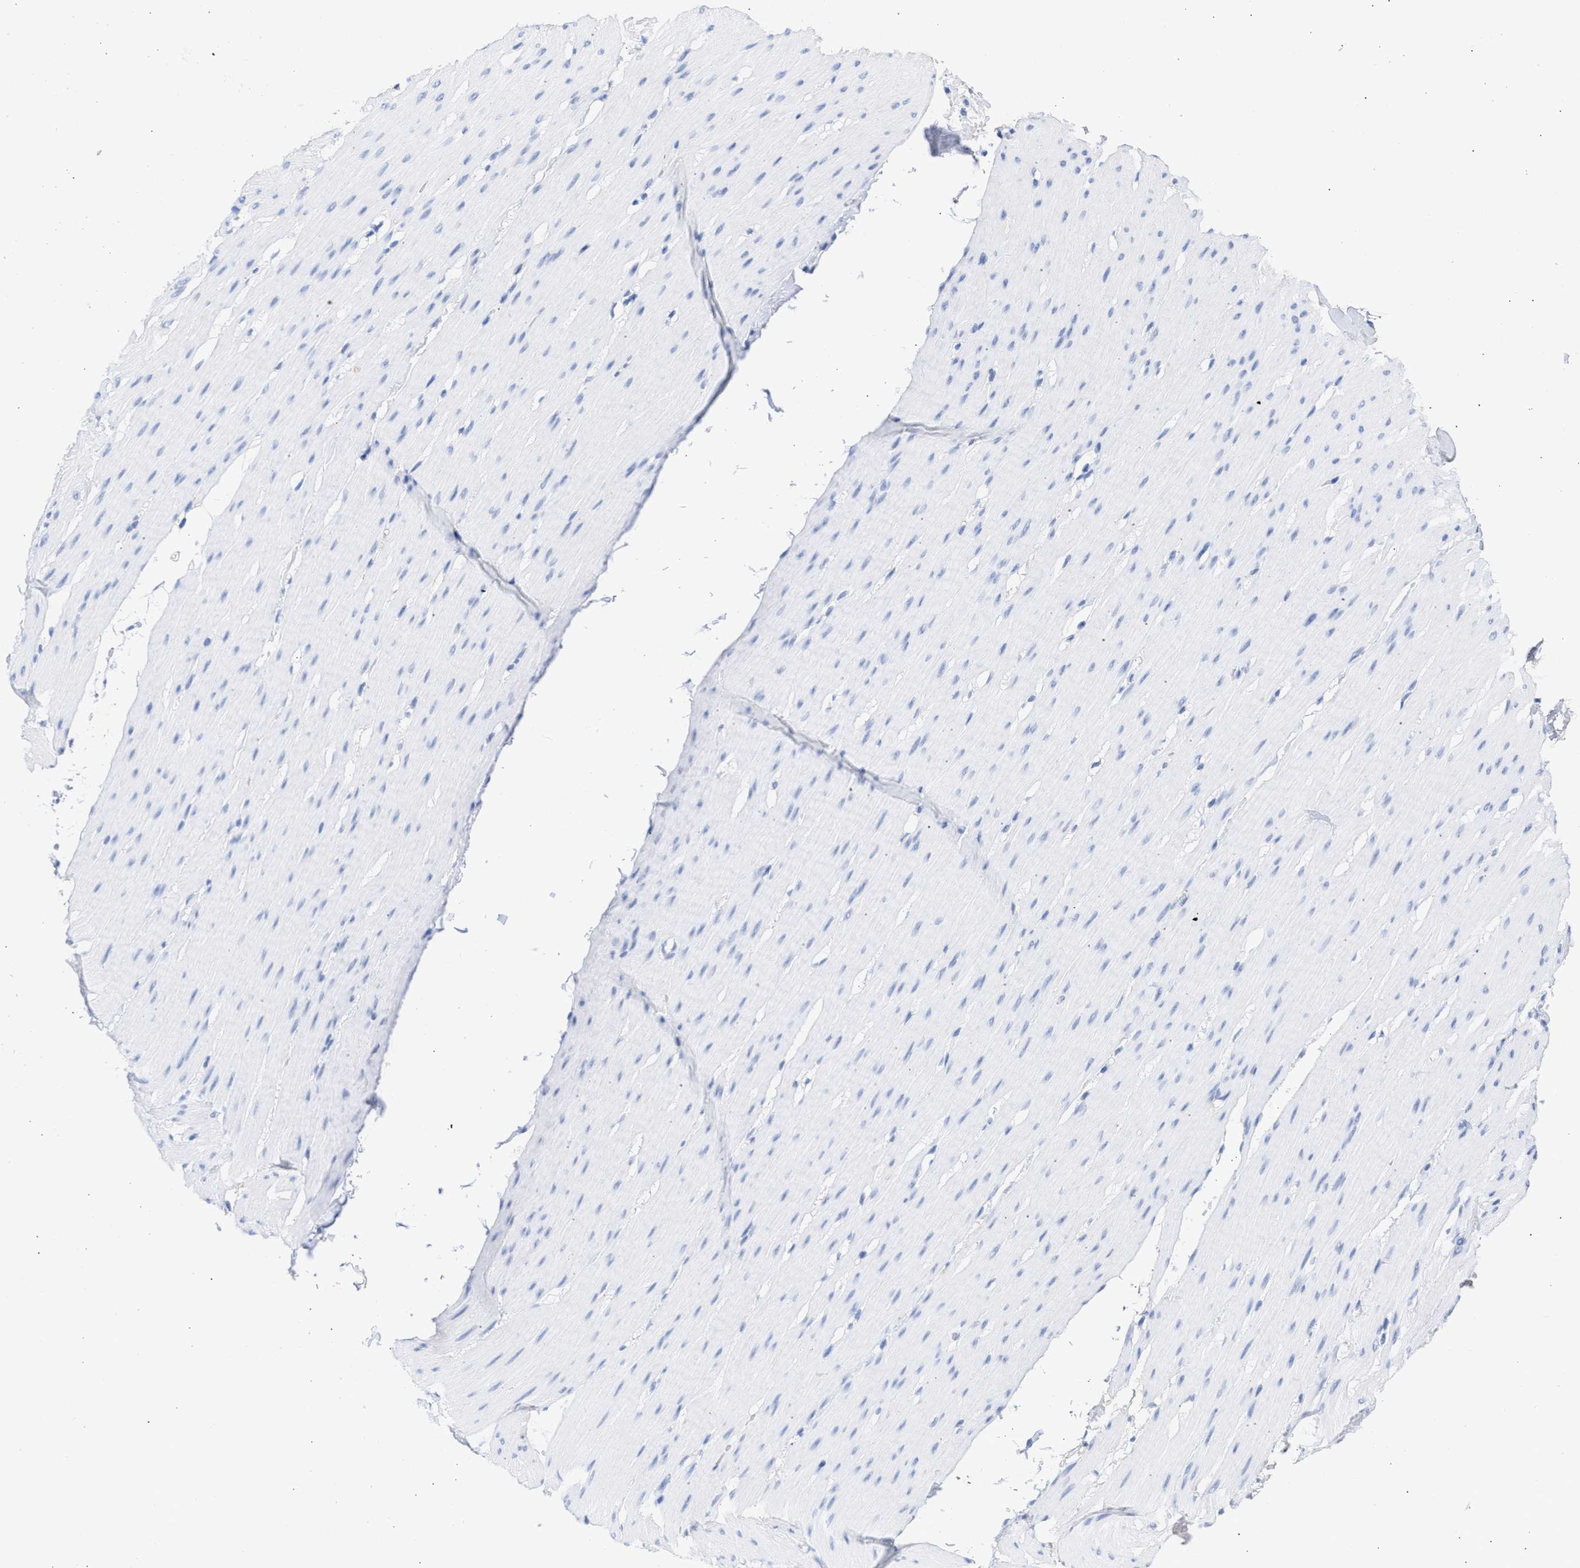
{"staining": {"intensity": "negative", "quantity": "none", "location": "none"}, "tissue": "smooth muscle", "cell_type": "Smooth muscle cells", "image_type": "normal", "snomed": [{"axis": "morphology", "description": "Normal tissue, NOS"}, {"axis": "topography", "description": "Smooth muscle"}, {"axis": "topography", "description": "Colon"}], "caption": "A high-resolution image shows IHC staining of unremarkable smooth muscle, which reveals no significant expression in smooth muscle cells.", "gene": "RSPH1", "patient": {"sex": "male", "age": 67}}